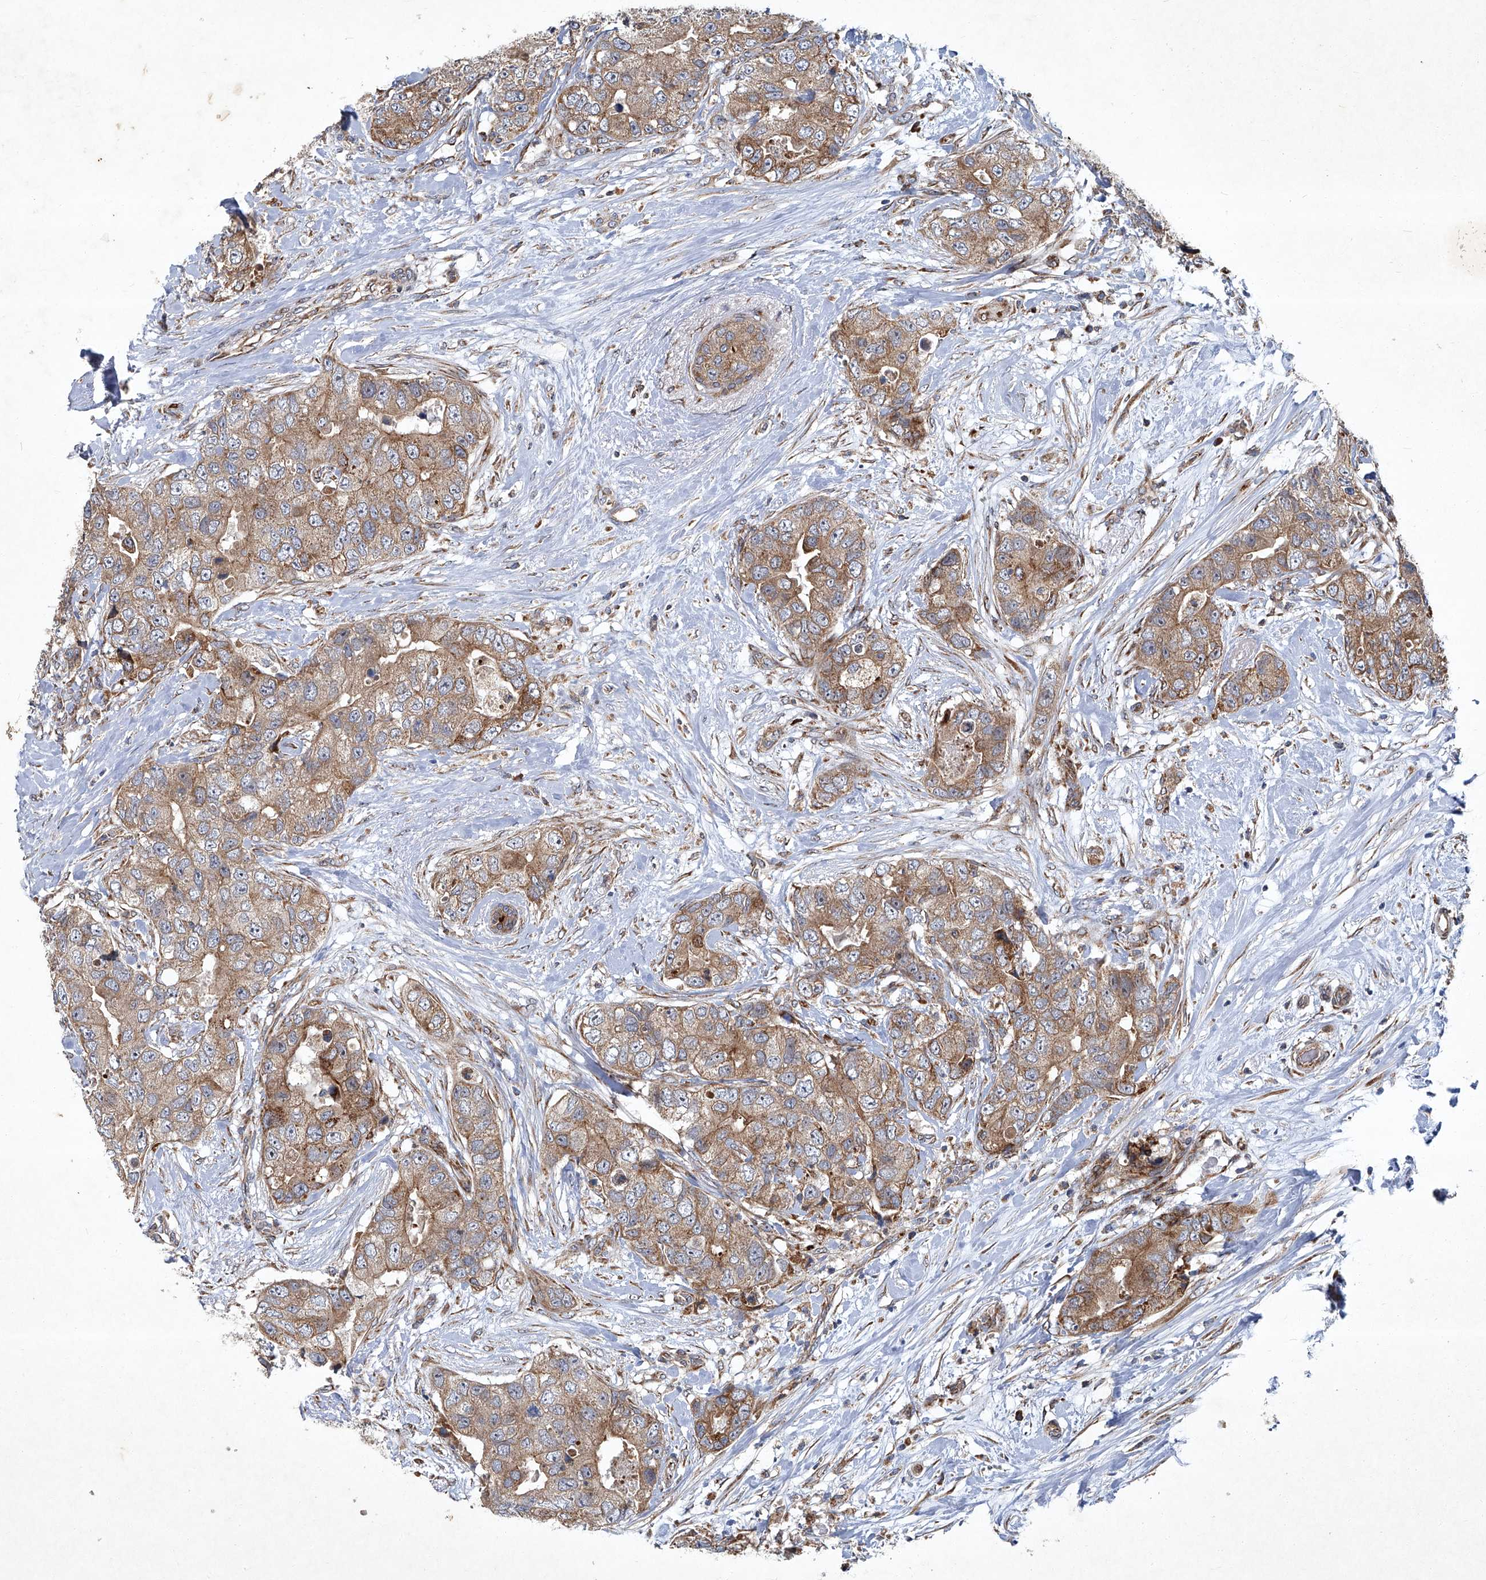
{"staining": {"intensity": "moderate", "quantity": ">75%", "location": "cytoplasmic/membranous"}, "tissue": "breast cancer", "cell_type": "Tumor cells", "image_type": "cancer", "snomed": [{"axis": "morphology", "description": "Duct carcinoma"}, {"axis": "topography", "description": "Breast"}], "caption": "Immunohistochemistry micrograph of neoplastic tissue: human breast cancer (intraductal carcinoma) stained using immunohistochemistry (IHC) reveals medium levels of moderate protein expression localized specifically in the cytoplasmic/membranous of tumor cells, appearing as a cytoplasmic/membranous brown color.", "gene": "GPR132", "patient": {"sex": "female", "age": 62}}